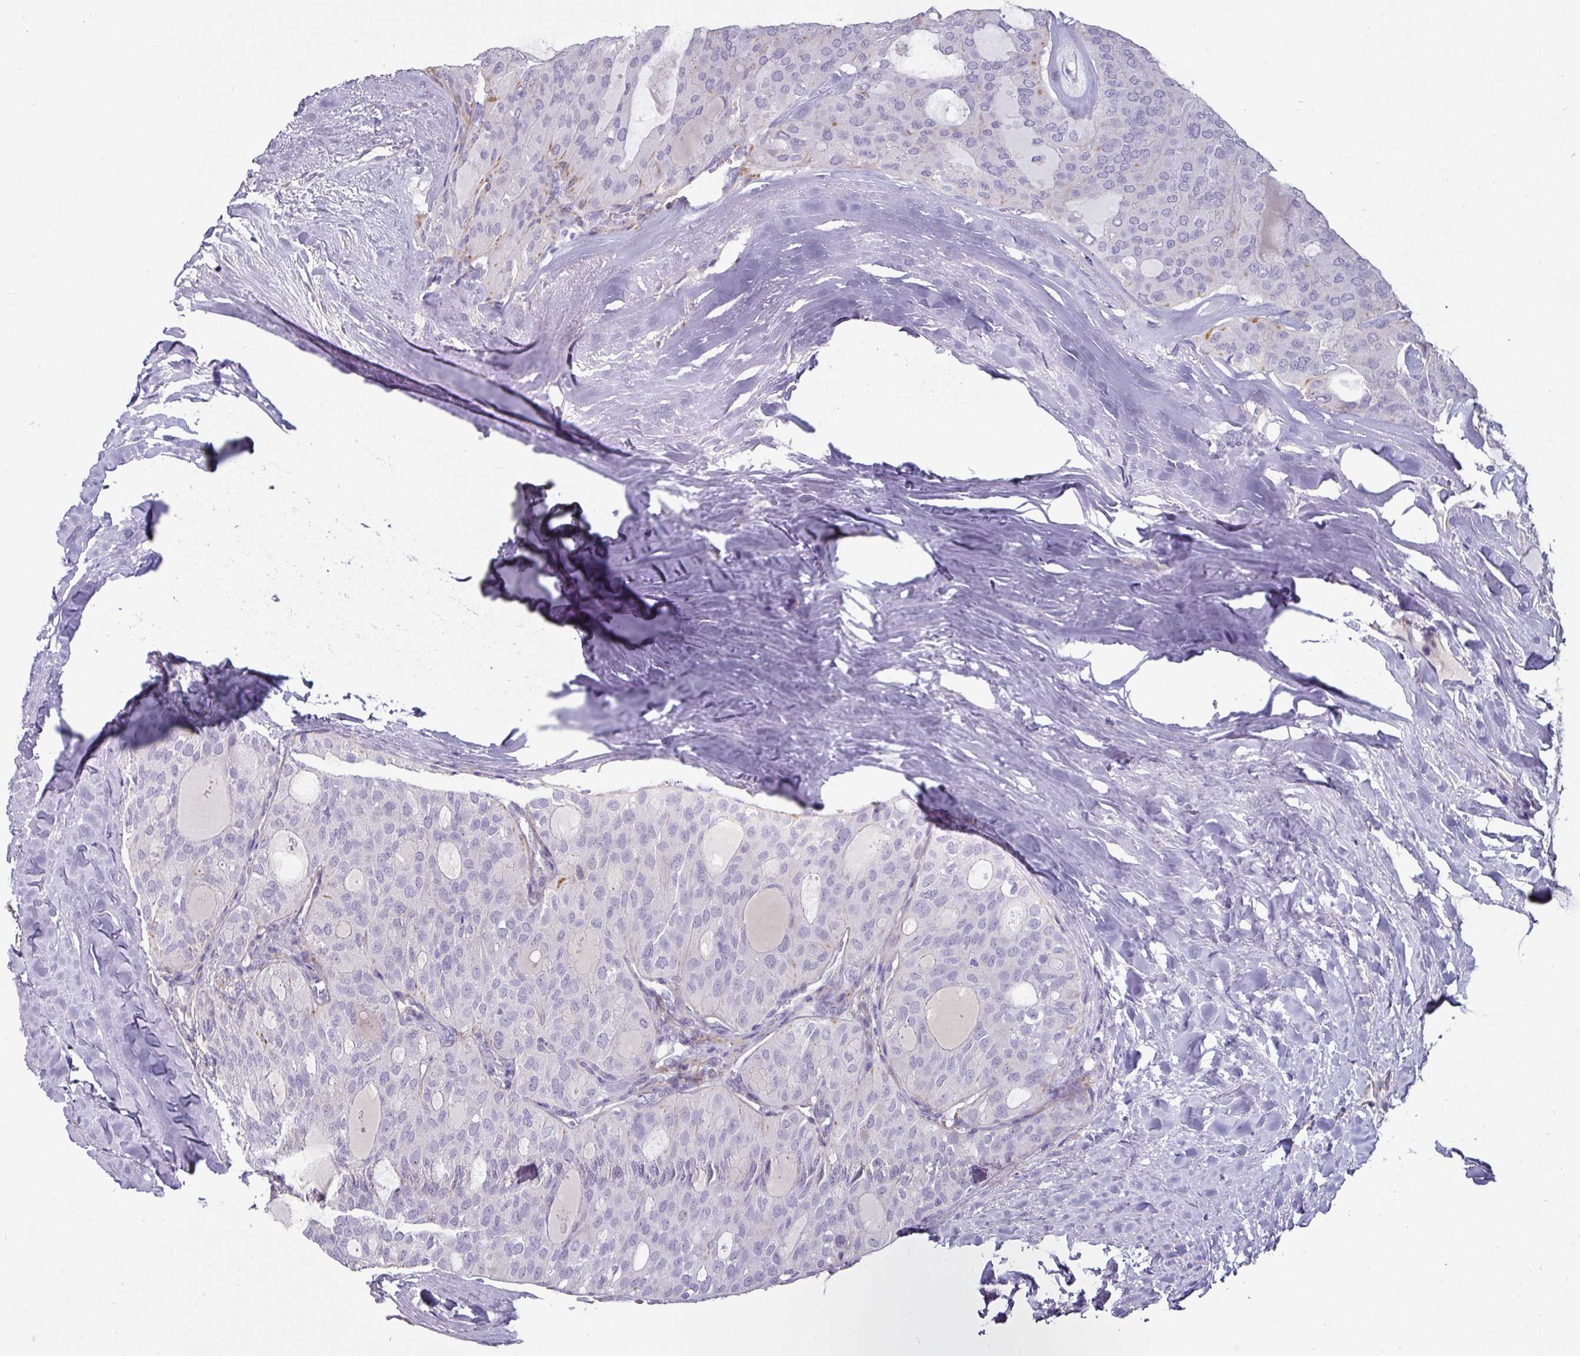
{"staining": {"intensity": "negative", "quantity": "none", "location": "none"}, "tissue": "thyroid cancer", "cell_type": "Tumor cells", "image_type": "cancer", "snomed": [{"axis": "morphology", "description": "Follicular adenoma carcinoma, NOS"}, {"axis": "topography", "description": "Thyroid gland"}], "caption": "Immunohistochemistry of human thyroid cancer (follicular adenoma carcinoma) demonstrates no expression in tumor cells.", "gene": "EYA3", "patient": {"sex": "male", "age": 75}}